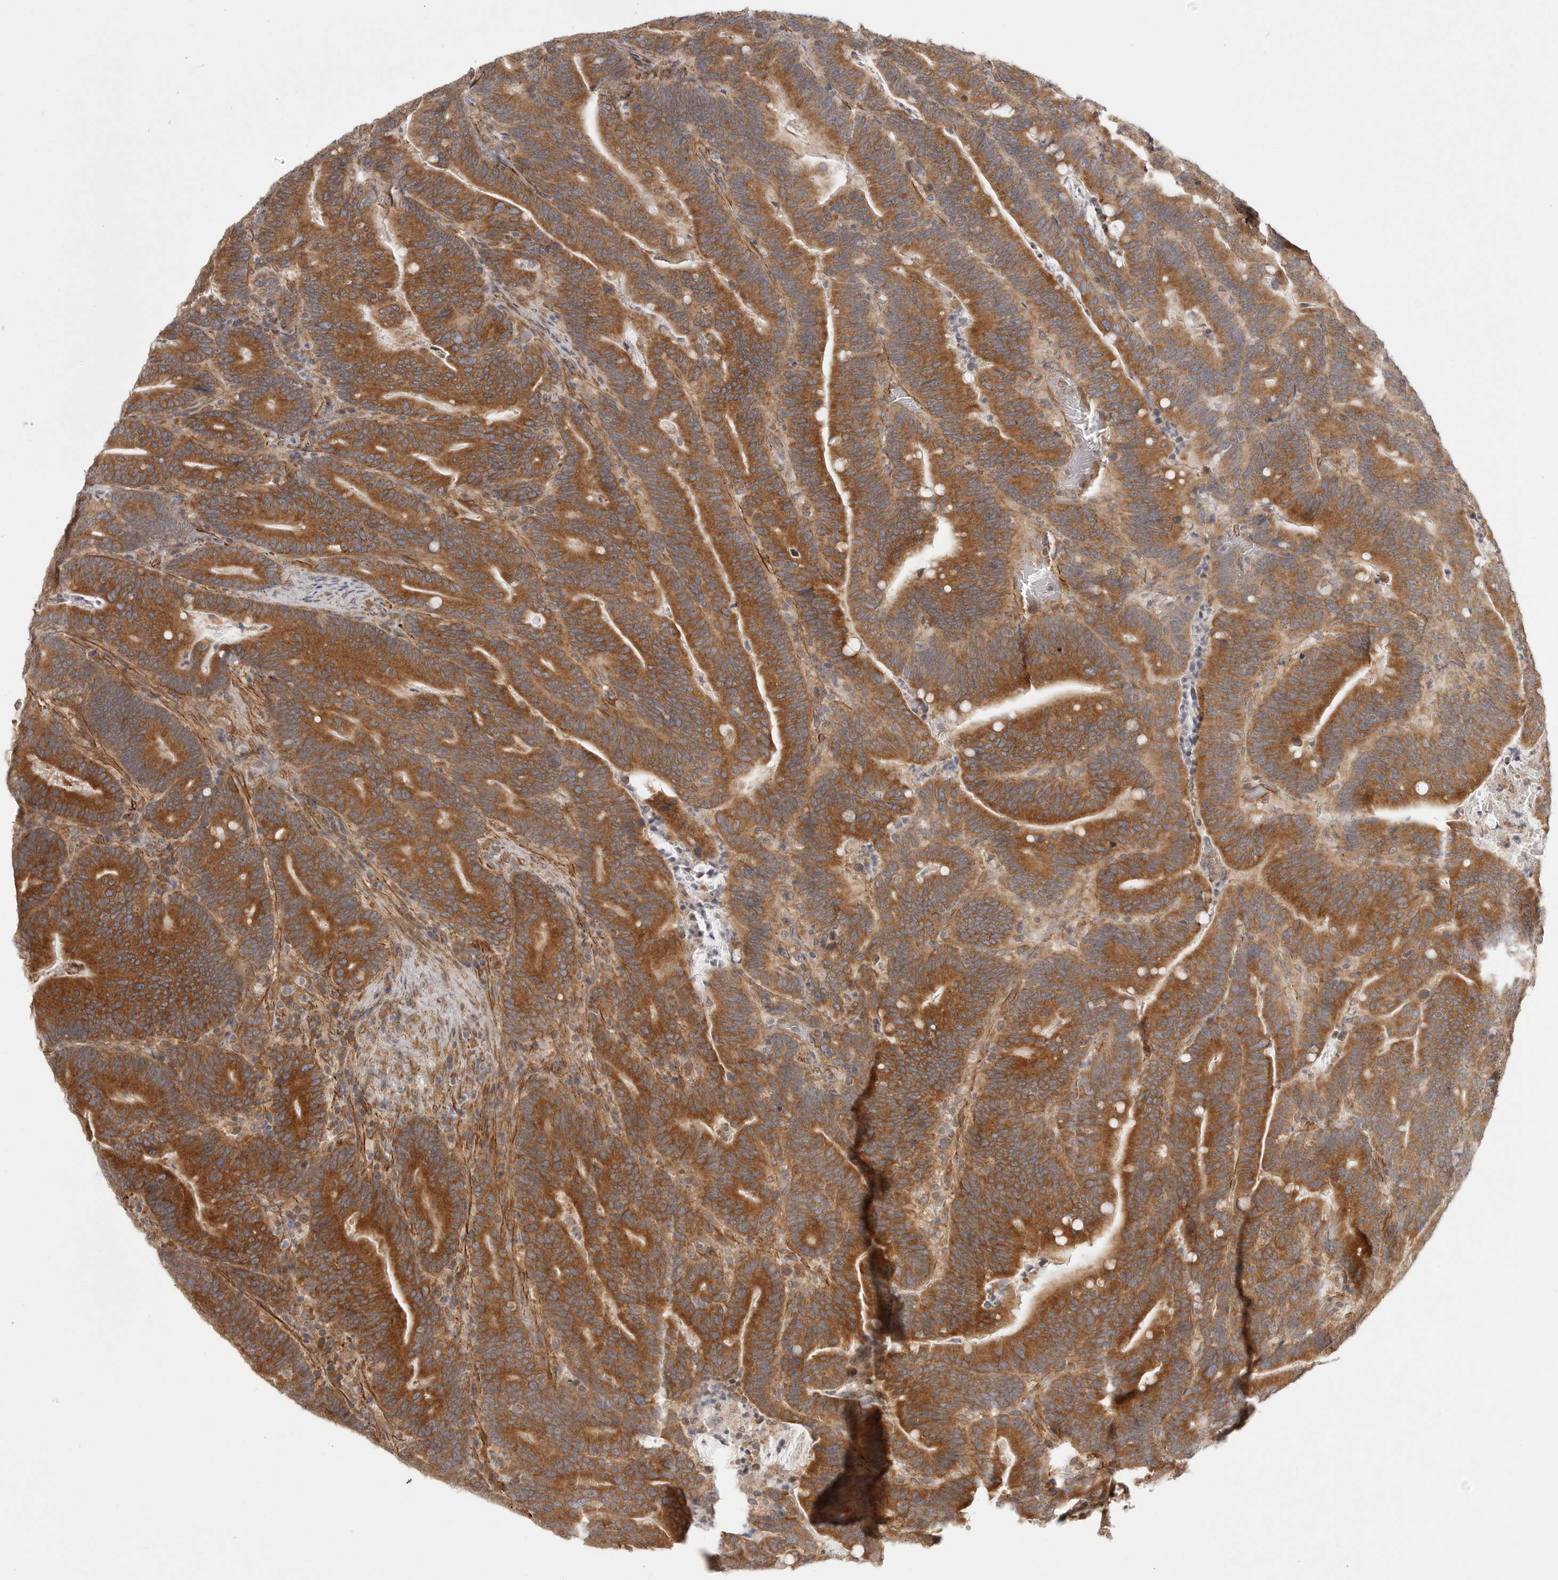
{"staining": {"intensity": "strong", "quantity": ">75%", "location": "cytoplasmic/membranous"}, "tissue": "colorectal cancer", "cell_type": "Tumor cells", "image_type": "cancer", "snomed": [{"axis": "morphology", "description": "Adenocarcinoma, NOS"}, {"axis": "topography", "description": "Colon"}], "caption": "High-power microscopy captured an IHC image of colorectal cancer (adenocarcinoma), revealing strong cytoplasmic/membranous expression in about >75% of tumor cells.", "gene": "CERS2", "patient": {"sex": "female", "age": 66}}